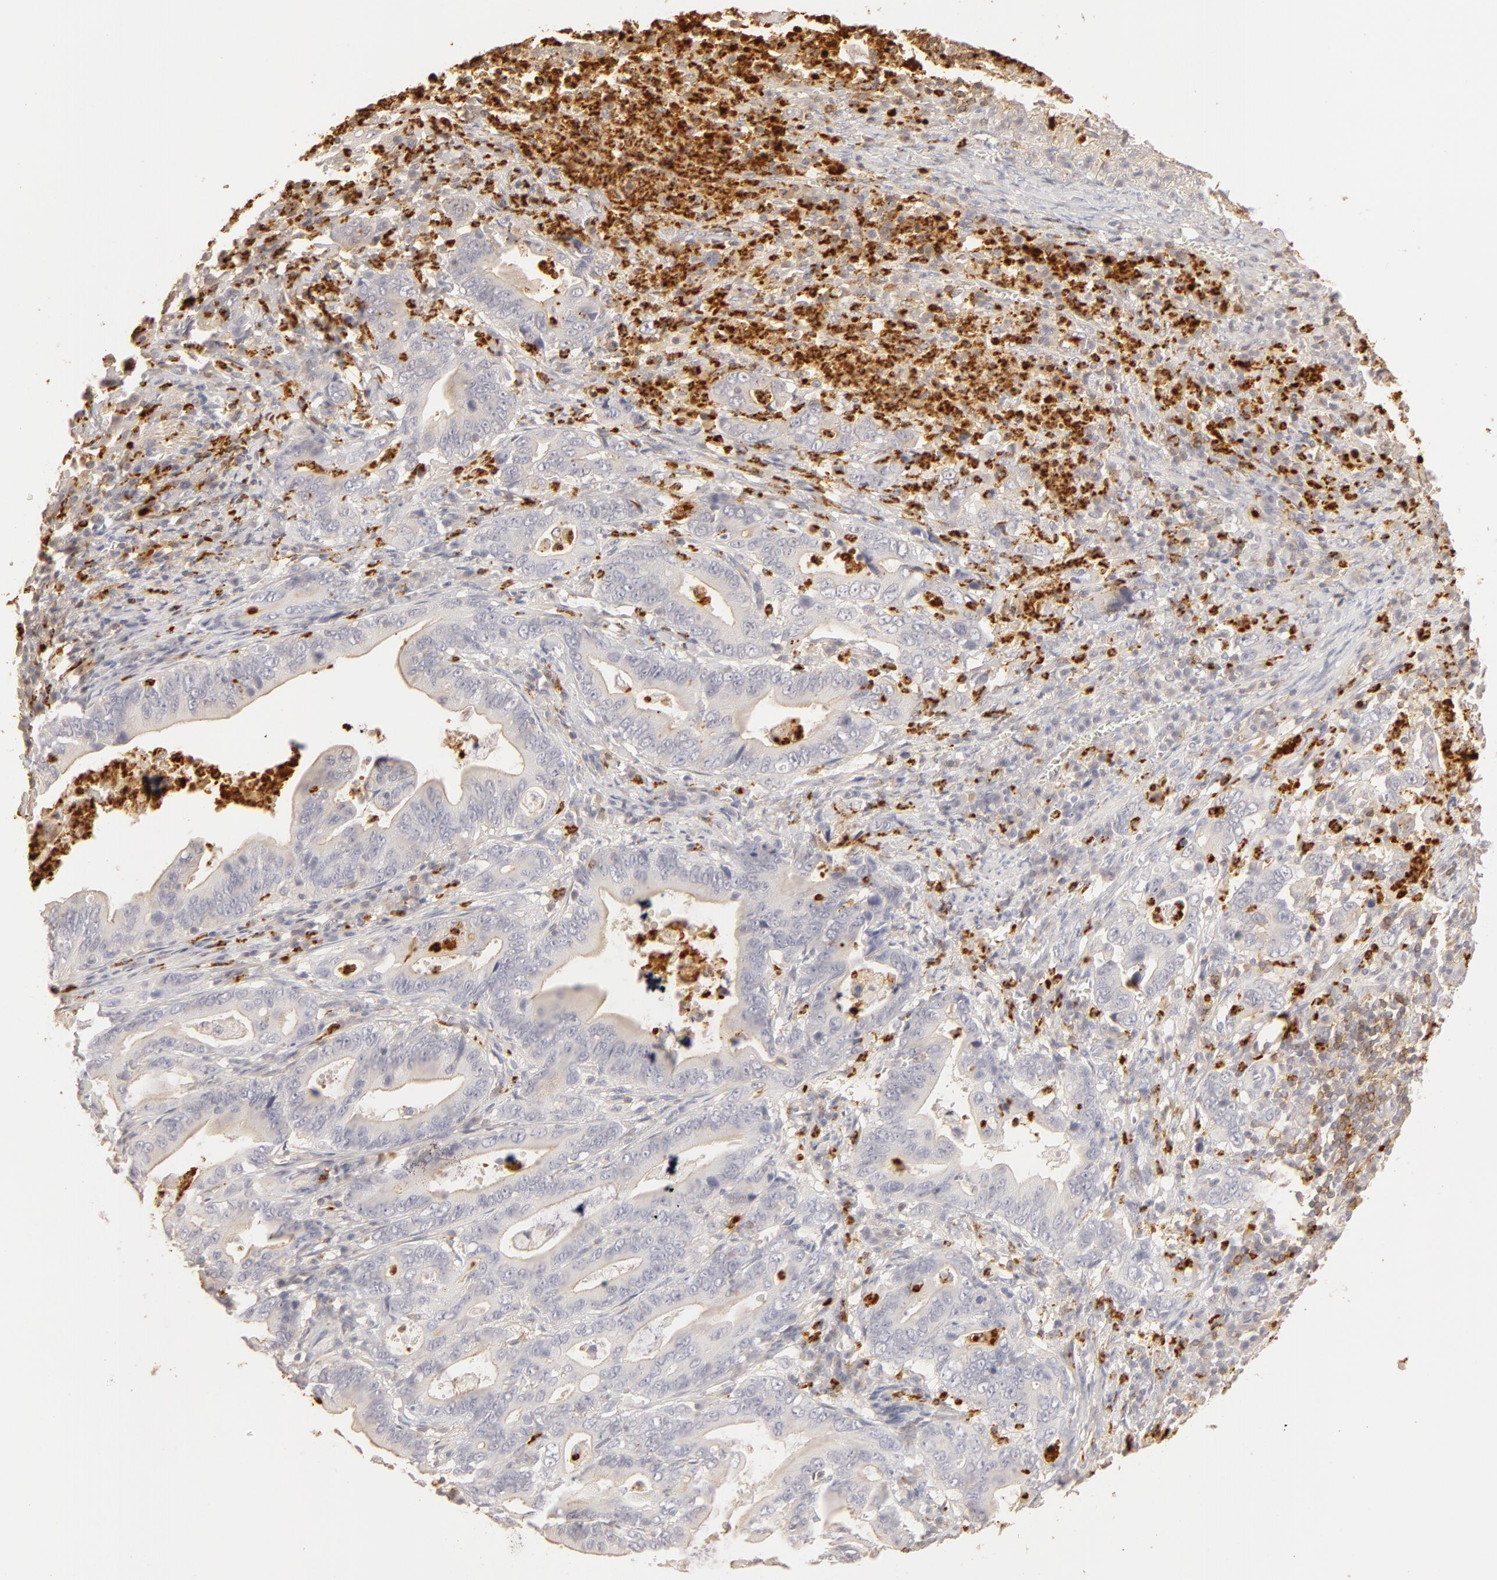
{"staining": {"intensity": "negative", "quantity": "none", "location": "none"}, "tissue": "stomach cancer", "cell_type": "Tumor cells", "image_type": "cancer", "snomed": [{"axis": "morphology", "description": "Adenocarcinoma, NOS"}, {"axis": "topography", "description": "Stomach, upper"}], "caption": "The image demonstrates no significant expression in tumor cells of adenocarcinoma (stomach).", "gene": "C1R", "patient": {"sex": "male", "age": 63}}